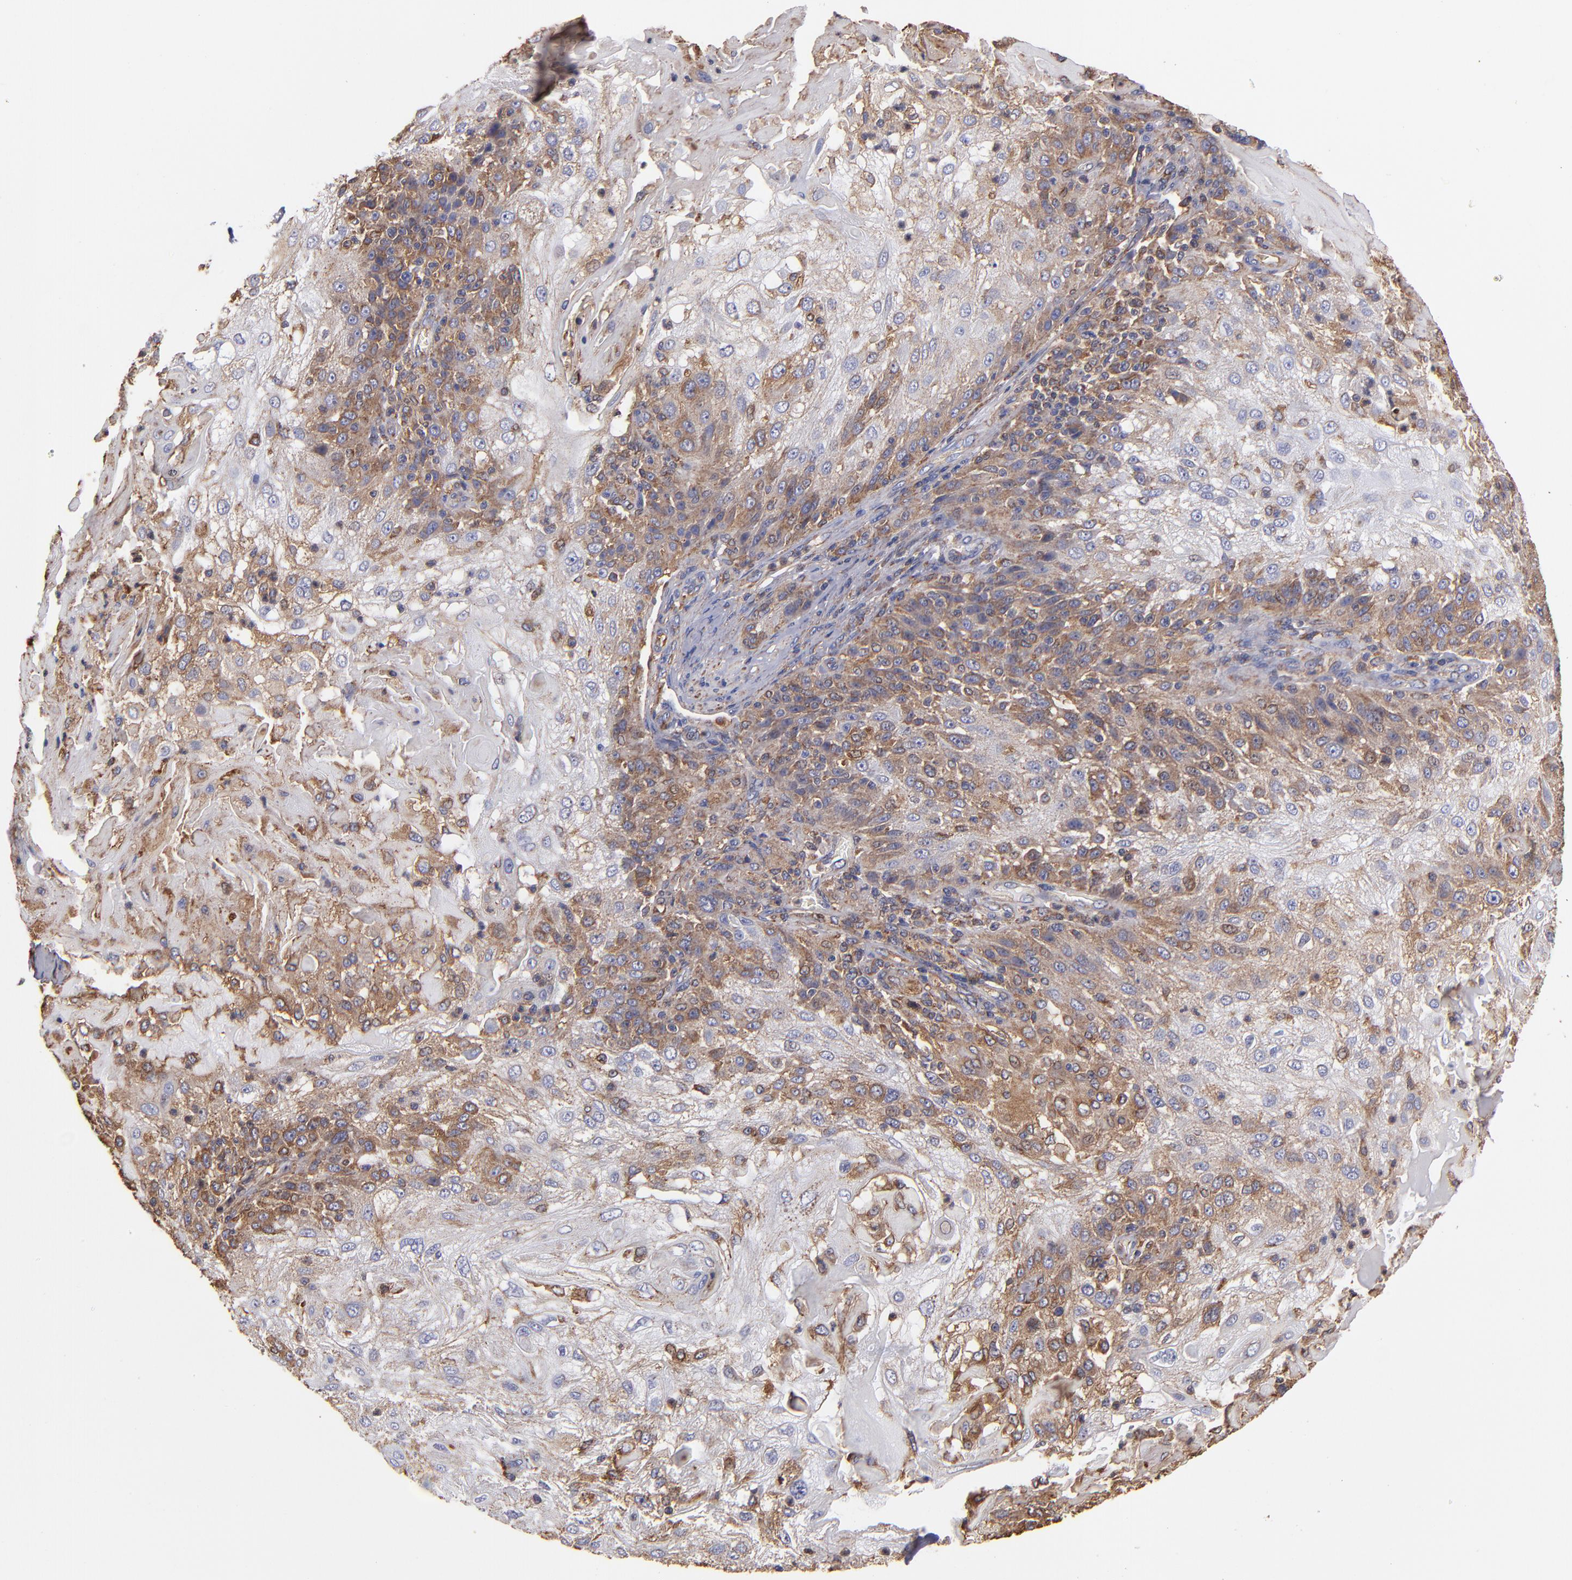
{"staining": {"intensity": "moderate", "quantity": "25%-75%", "location": "cytoplasmic/membranous"}, "tissue": "skin cancer", "cell_type": "Tumor cells", "image_type": "cancer", "snomed": [{"axis": "morphology", "description": "Normal tissue, NOS"}, {"axis": "morphology", "description": "Squamous cell carcinoma, NOS"}, {"axis": "topography", "description": "Skin"}], "caption": "Skin squamous cell carcinoma tissue displays moderate cytoplasmic/membranous positivity in approximately 25%-75% of tumor cells (brown staining indicates protein expression, while blue staining denotes nuclei).", "gene": "MVP", "patient": {"sex": "female", "age": 83}}